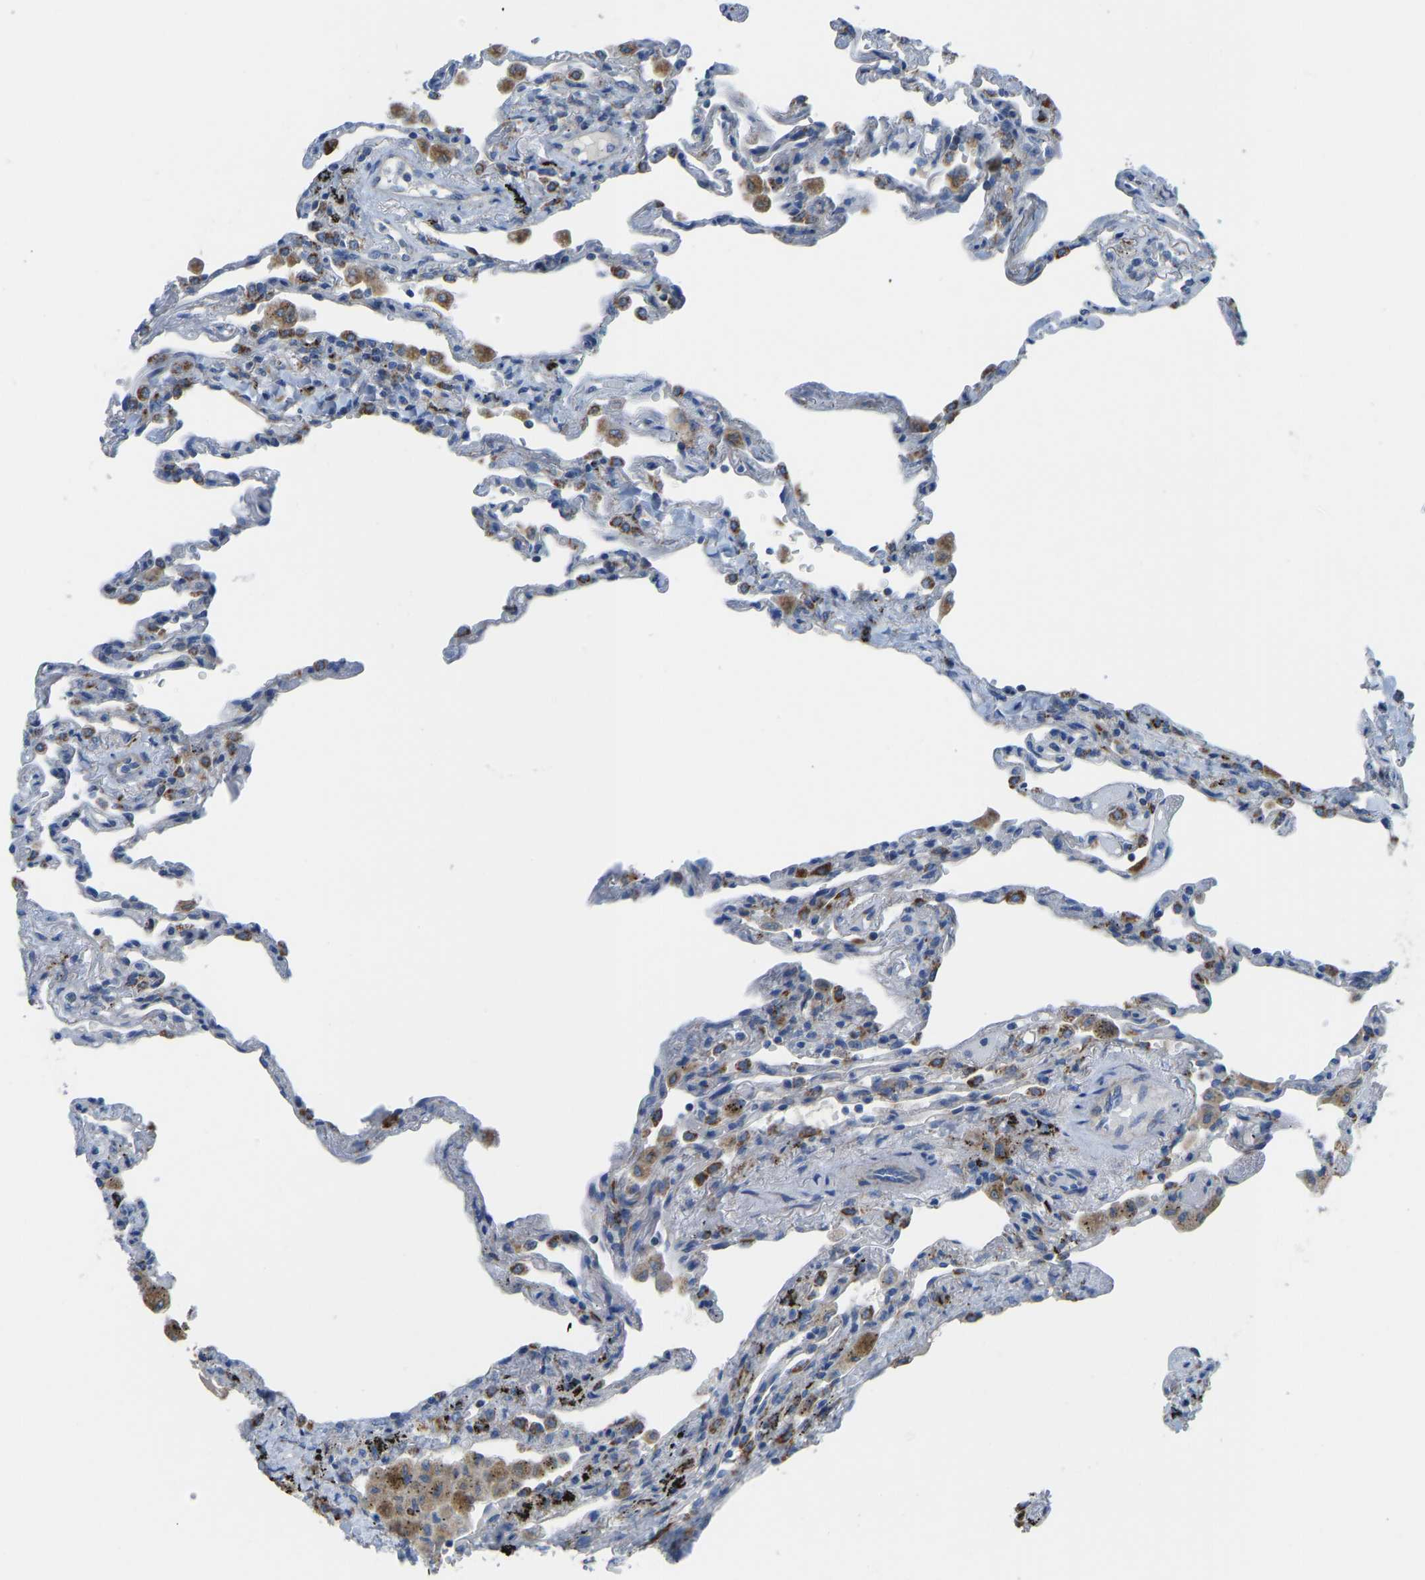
{"staining": {"intensity": "negative", "quantity": "none", "location": "none"}, "tissue": "lung", "cell_type": "Alveolar cells", "image_type": "normal", "snomed": [{"axis": "morphology", "description": "Normal tissue, NOS"}, {"axis": "topography", "description": "Lung"}], "caption": "Lung was stained to show a protein in brown. There is no significant expression in alveolar cells. (Stains: DAB (3,3'-diaminobenzidine) immunohistochemistry with hematoxylin counter stain, Microscopy: brightfield microscopy at high magnification).", "gene": "SMIM20", "patient": {"sex": "male", "age": 59}}